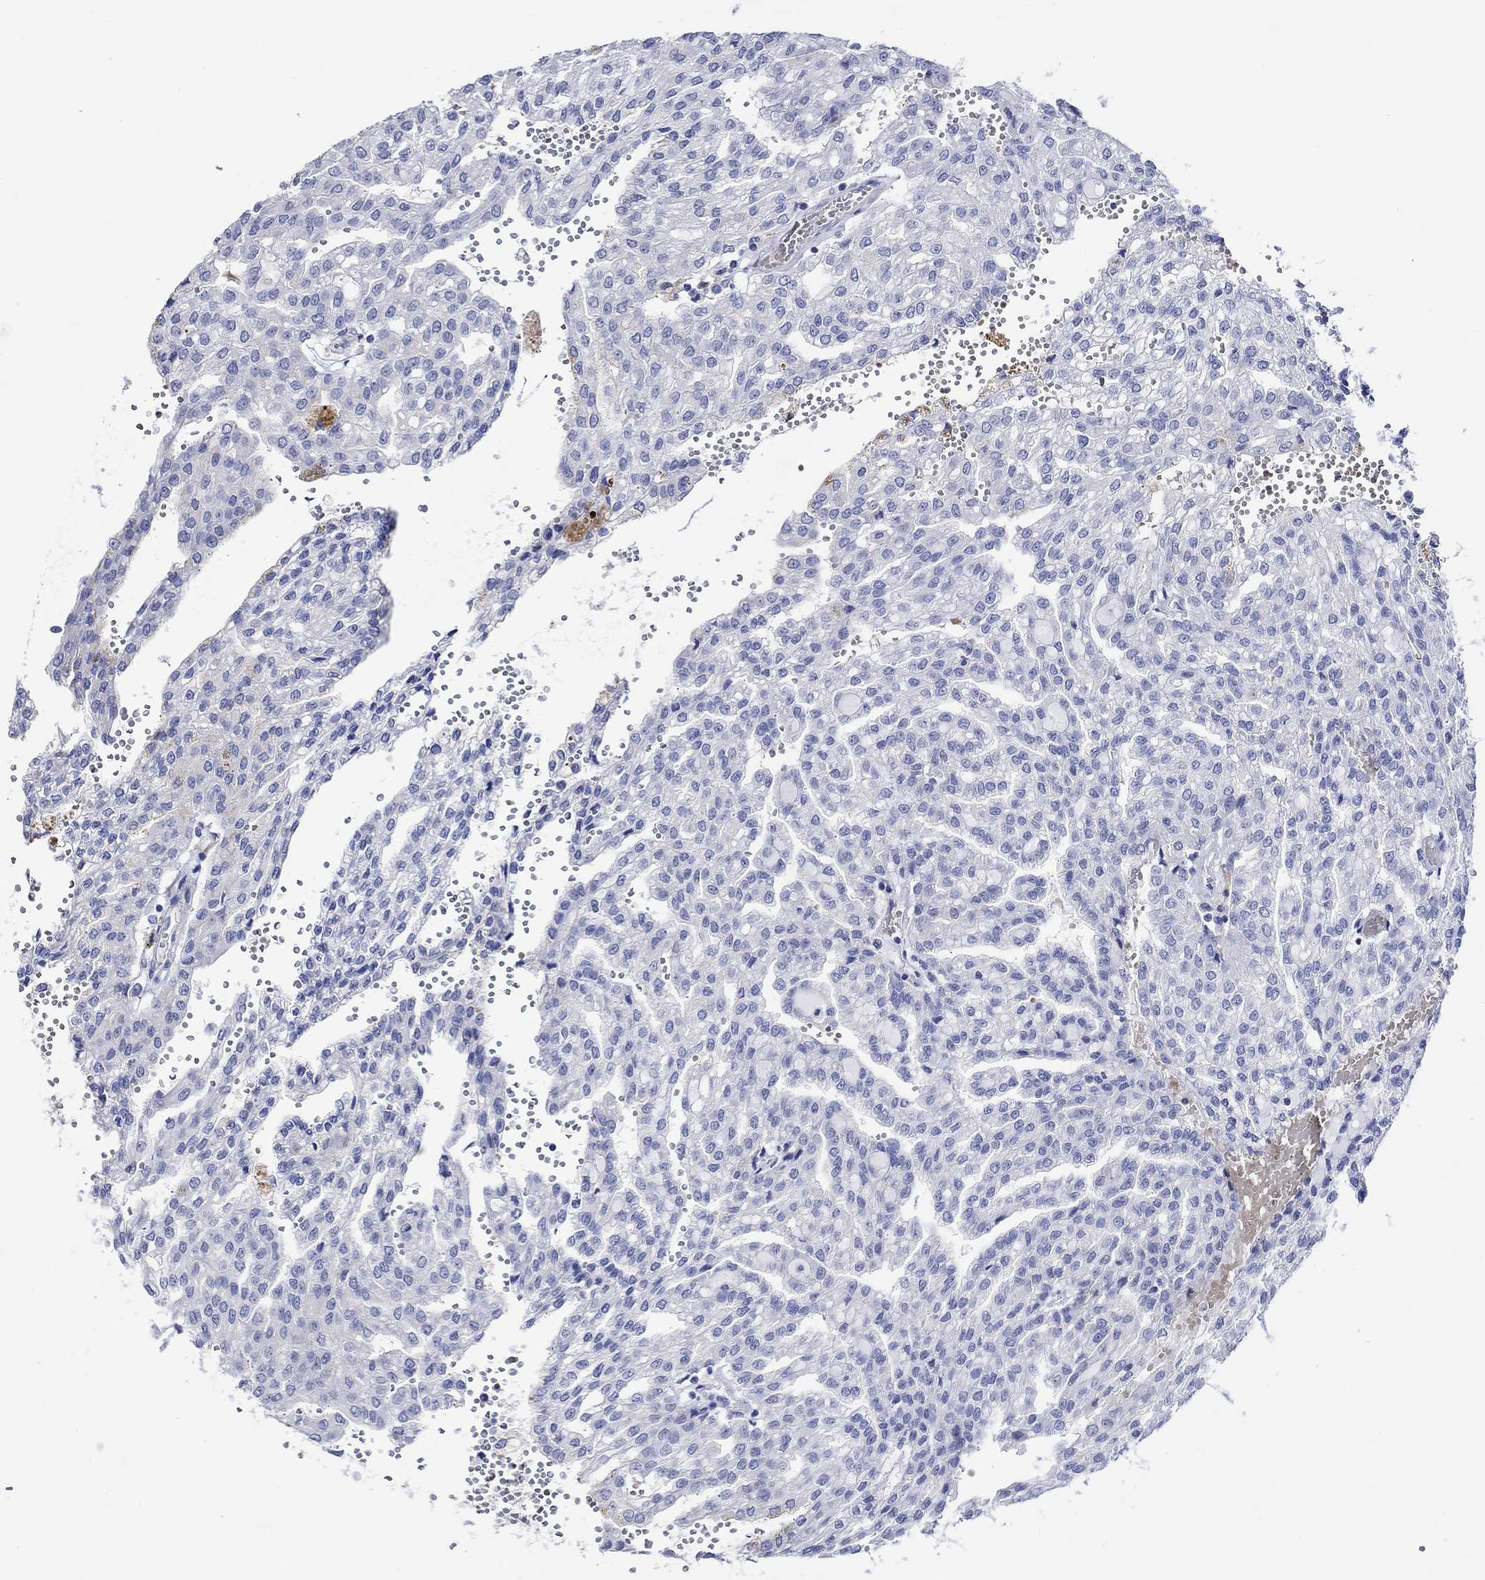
{"staining": {"intensity": "negative", "quantity": "none", "location": "none"}, "tissue": "renal cancer", "cell_type": "Tumor cells", "image_type": "cancer", "snomed": [{"axis": "morphology", "description": "Adenocarcinoma, NOS"}, {"axis": "topography", "description": "Kidney"}], "caption": "High magnification brightfield microscopy of renal adenocarcinoma stained with DAB (brown) and counterstained with hematoxylin (blue): tumor cells show no significant expression. Brightfield microscopy of immunohistochemistry (IHC) stained with DAB (brown) and hematoxylin (blue), captured at high magnification.", "gene": "NRIP3", "patient": {"sex": "male", "age": 63}}